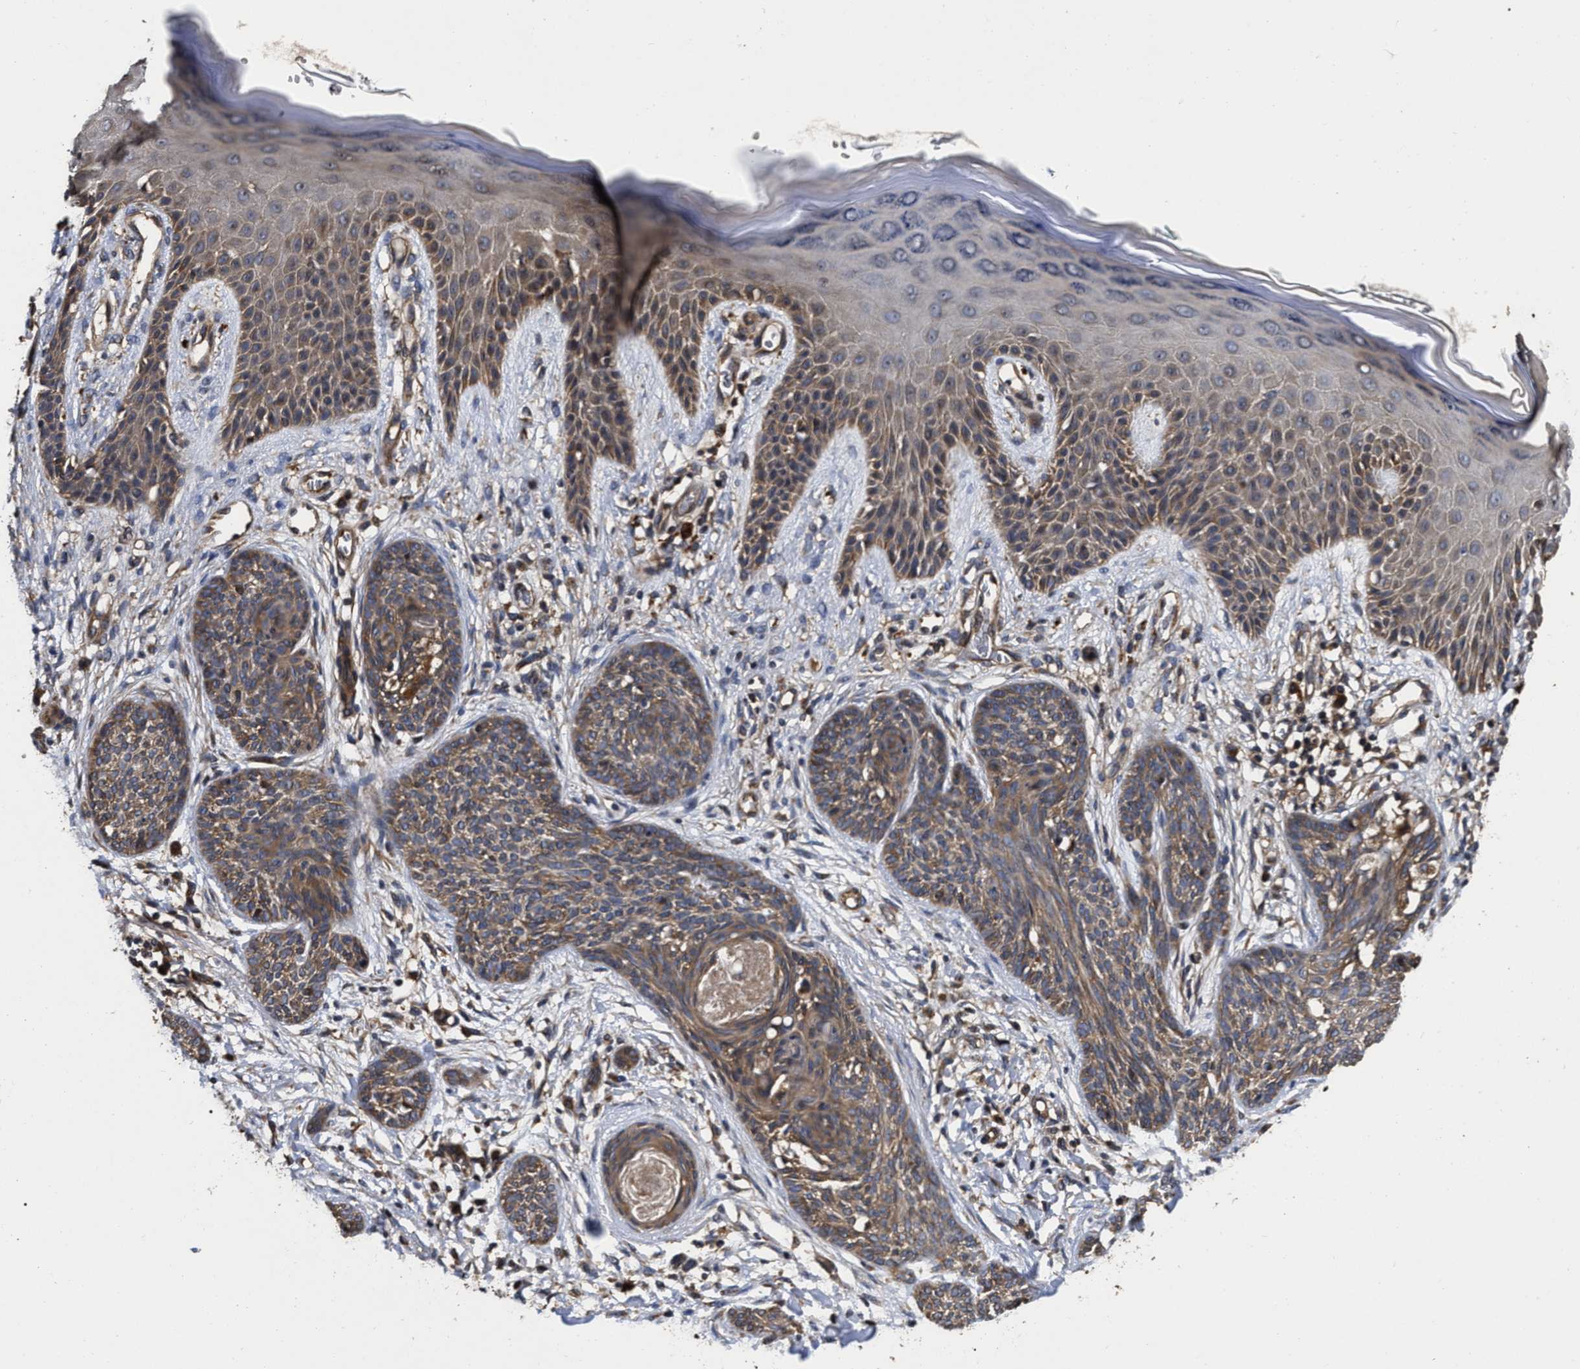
{"staining": {"intensity": "weak", "quantity": ">75%", "location": "cytoplasmic/membranous"}, "tissue": "skin cancer", "cell_type": "Tumor cells", "image_type": "cancer", "snomed": [{"axis": "morphology", "description": "Basal cell carcinoma"}, {"axis": "topography", "description": "Skin"}], "caption": "Immunohistochemical staining of skin cancer shows weak cytoplasmic/membranous protein positivity in about >75% of tumor cells.", "gene": "ABCG8", "patient": {"sex": "female", "age": 59}}